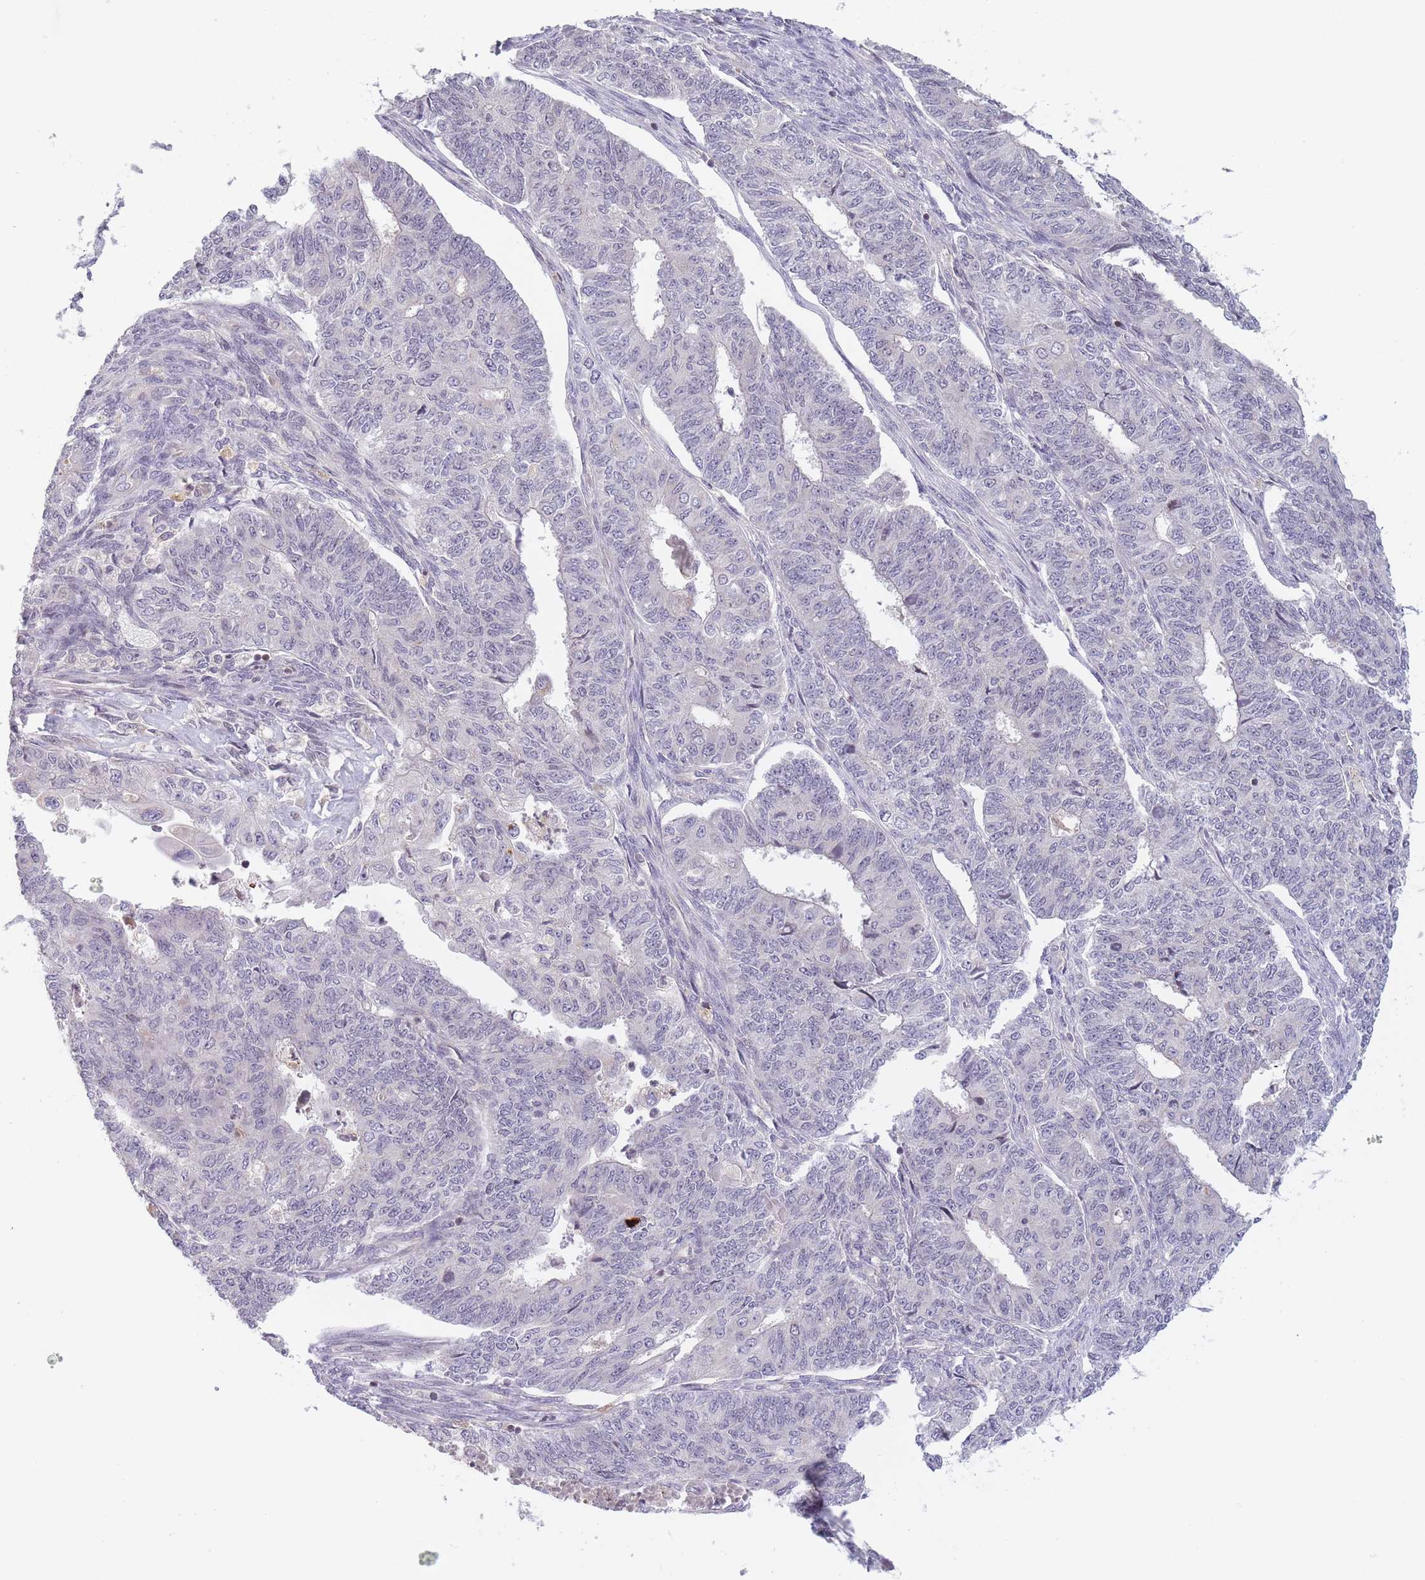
{"staining": {"intensity": "negative", "quantity": "none", "location": "none"}, "tissue": "endometrial cancer", "cell_type": "Tumor cells", "image_type": "cancer", "snomed": [{"axis": "morphology", "description": "Adenocarcinoma, NOS"}, {"axis": "topography", "description": "Endometrium"}], "caption": "High magnification brightfield microscopy of endometrial cancer stained with DAB (brown) and counterstained with hematoxylin (blue): tumor cells show no significant positivity. (DAB immunohistochemistry (IHC), high magnification).", "gene": "SLC35F5", "patient": {"sex": "female", "age": 32}}